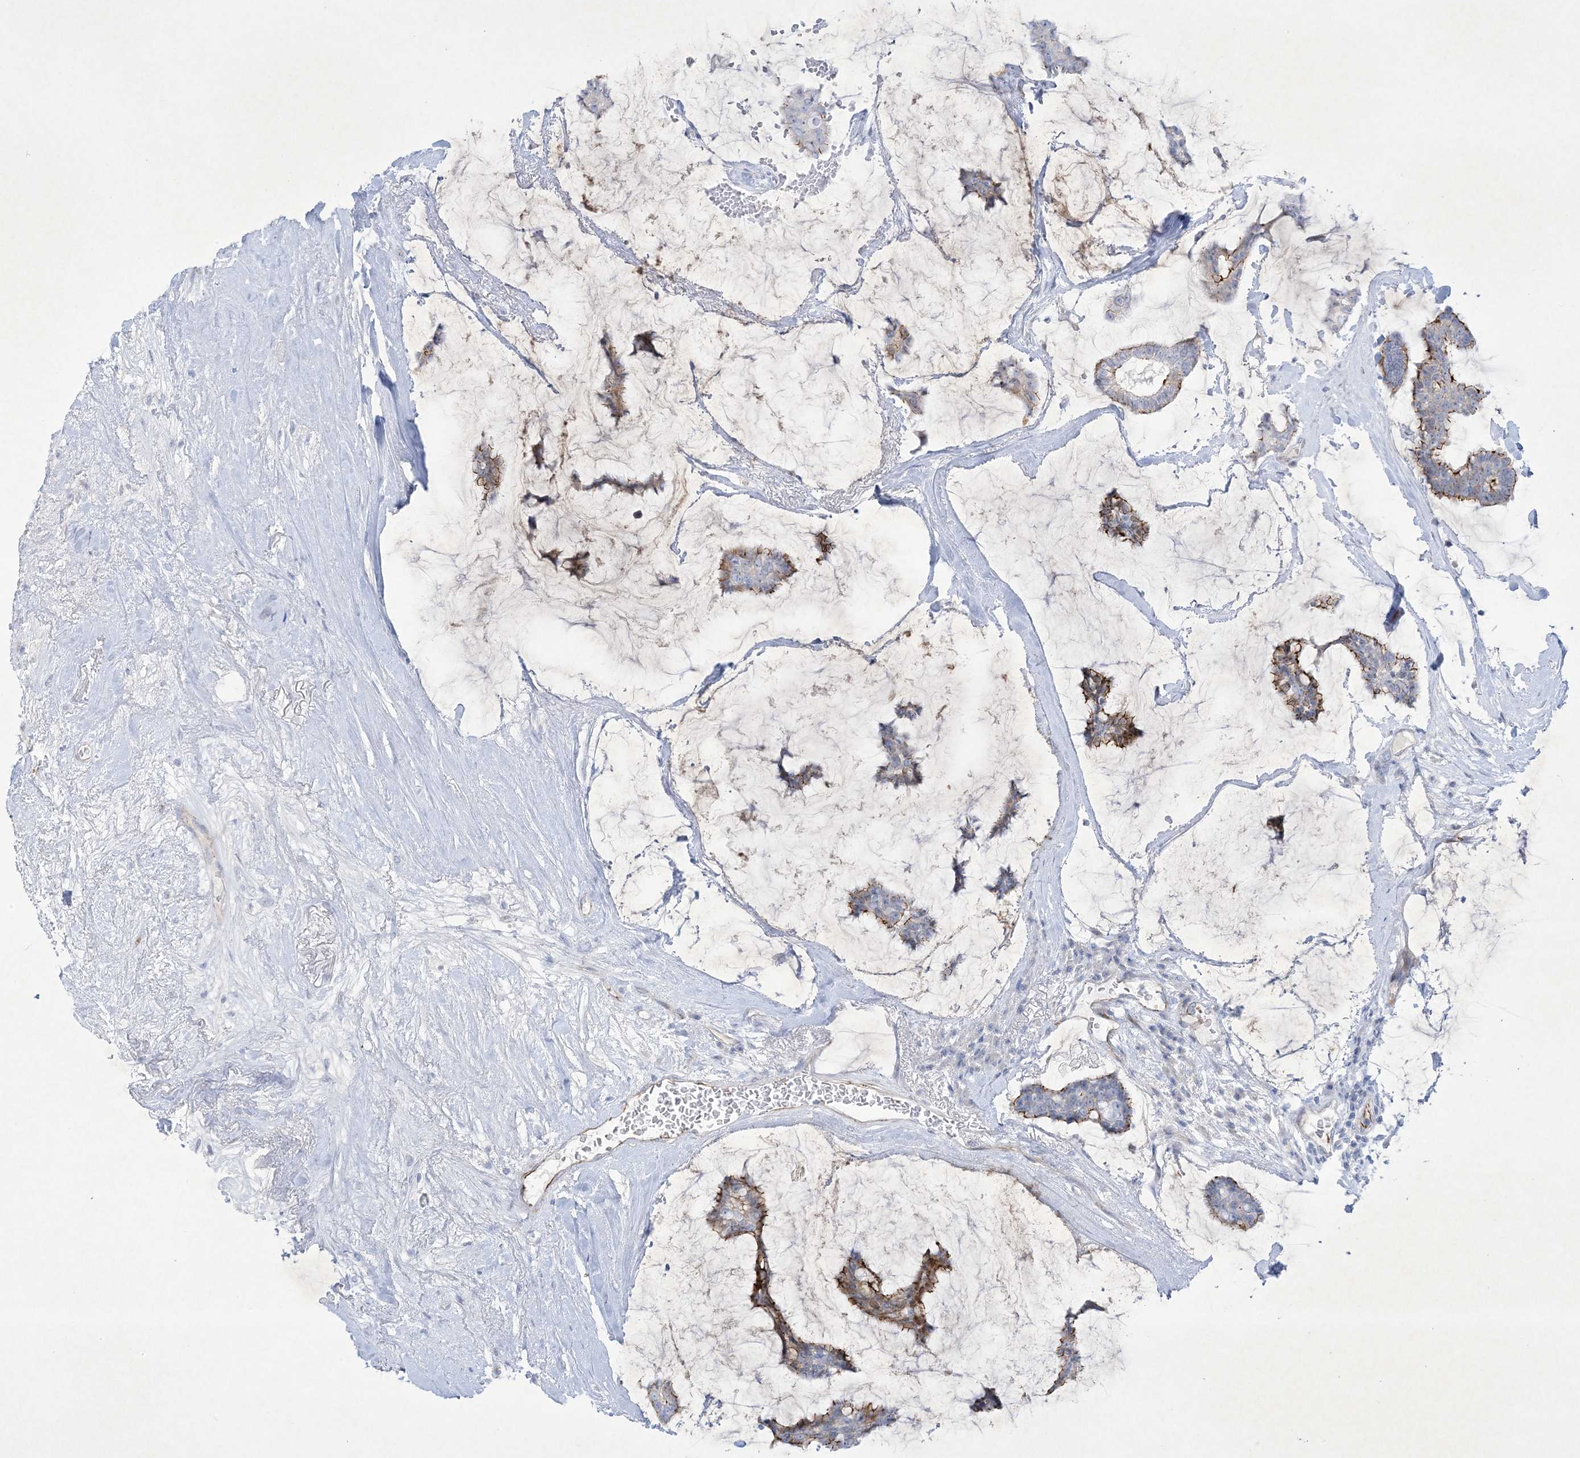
{"staining": {"intensity": "moderate", "quantity": "25%-75%", "location": "cytoplasmic/membranous"}, "tissue": "breast cancer", "cell_type": "Tumor cells", "image_type": "cancer", "snomed": [{"axis": "morphology", "description": "Duct carcinoma"}, {"axis": "topography", "description": "Breast"}], "caption": "DAB (3,3'-diaminobenzidine) immunohistochemical staining of intraductal carcinoma (breast) exhibits moderate cytoplasmic/membranous protein staining in about 25%-75% of tumor cells.", "gene": "B3GNT7", "patient": {"sex": "female", "age": 93}}